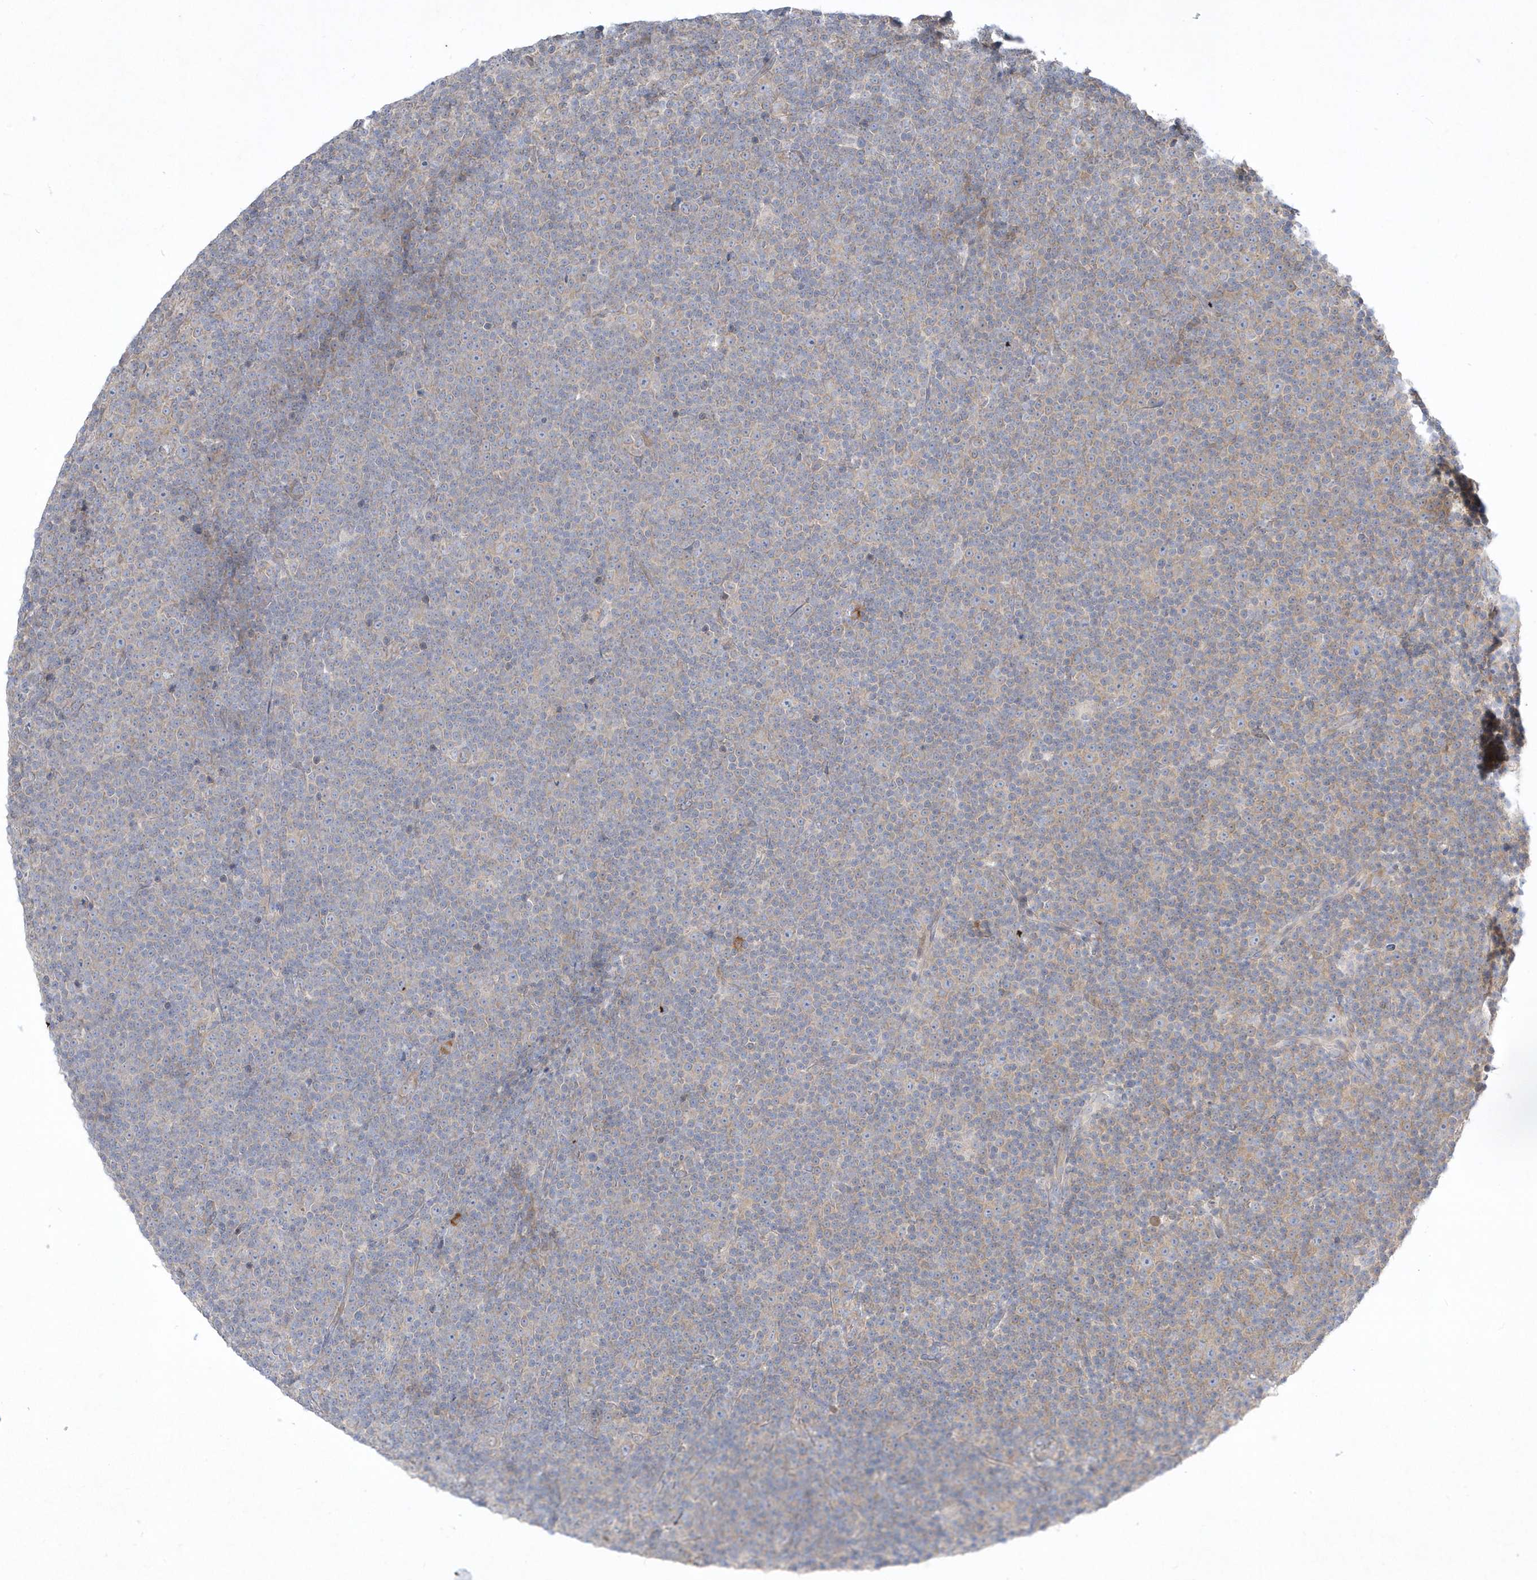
{"staining": {"intensity": "negative", "quantity": "none", "location": "none"}, "tissue": "lymphoma", "cell_type": "Tumor cells", "image_type": "cancer", "snomed": [{"axis": "morphology", "description": "Malignant lymphoma, non-Hodgkin's type, Low grade"}, {"axis": "topography", "description": "Lymph node"}], "caption": "This is a histopathology image of IHC staining of lymphoma, which shows no expression in tumor cells.", "gene": "LARS1", "patient": {"sex": "female", "age": 67}}